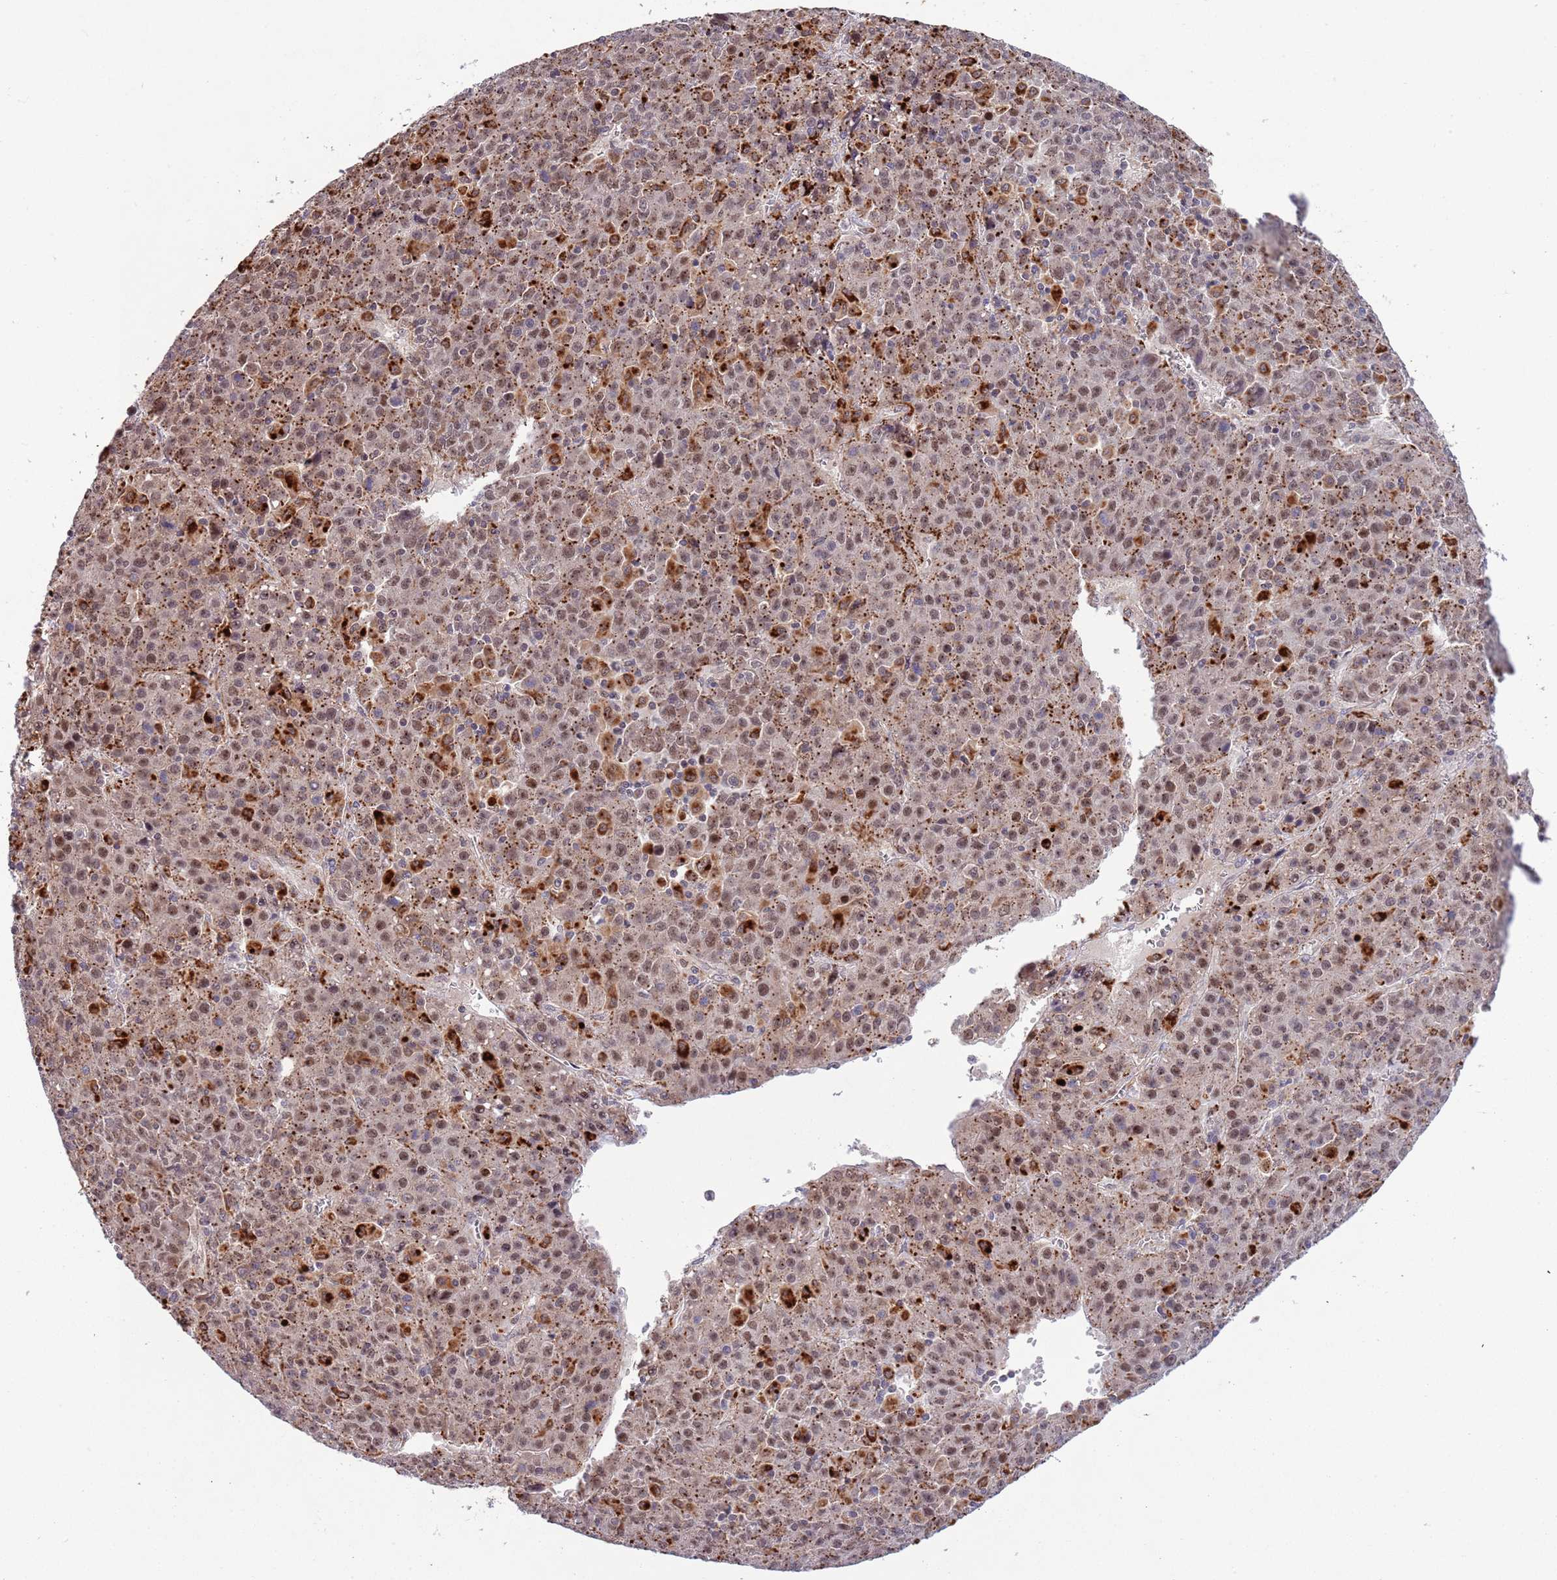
{"staining": {"intensity": "moderate", "quantity": ">75%", "location": "nuclear"}, "tissue": "liver cancer", "cell_type": "Tumor cells", "image_type": "cancer", "snomed": [{"axis": "morphology", "description": "Carcinoma, Hepatocellular, NOS"}, {"axis": "topography", "description": "Liver"}], "caption": "Liver cancer stained for a protein (brown) demonstrates moderate nuclear positive staining in approximately >75% of tumor cells.", "gene": "TRIM27", "patient": {"sex": "female", "age": 53}}